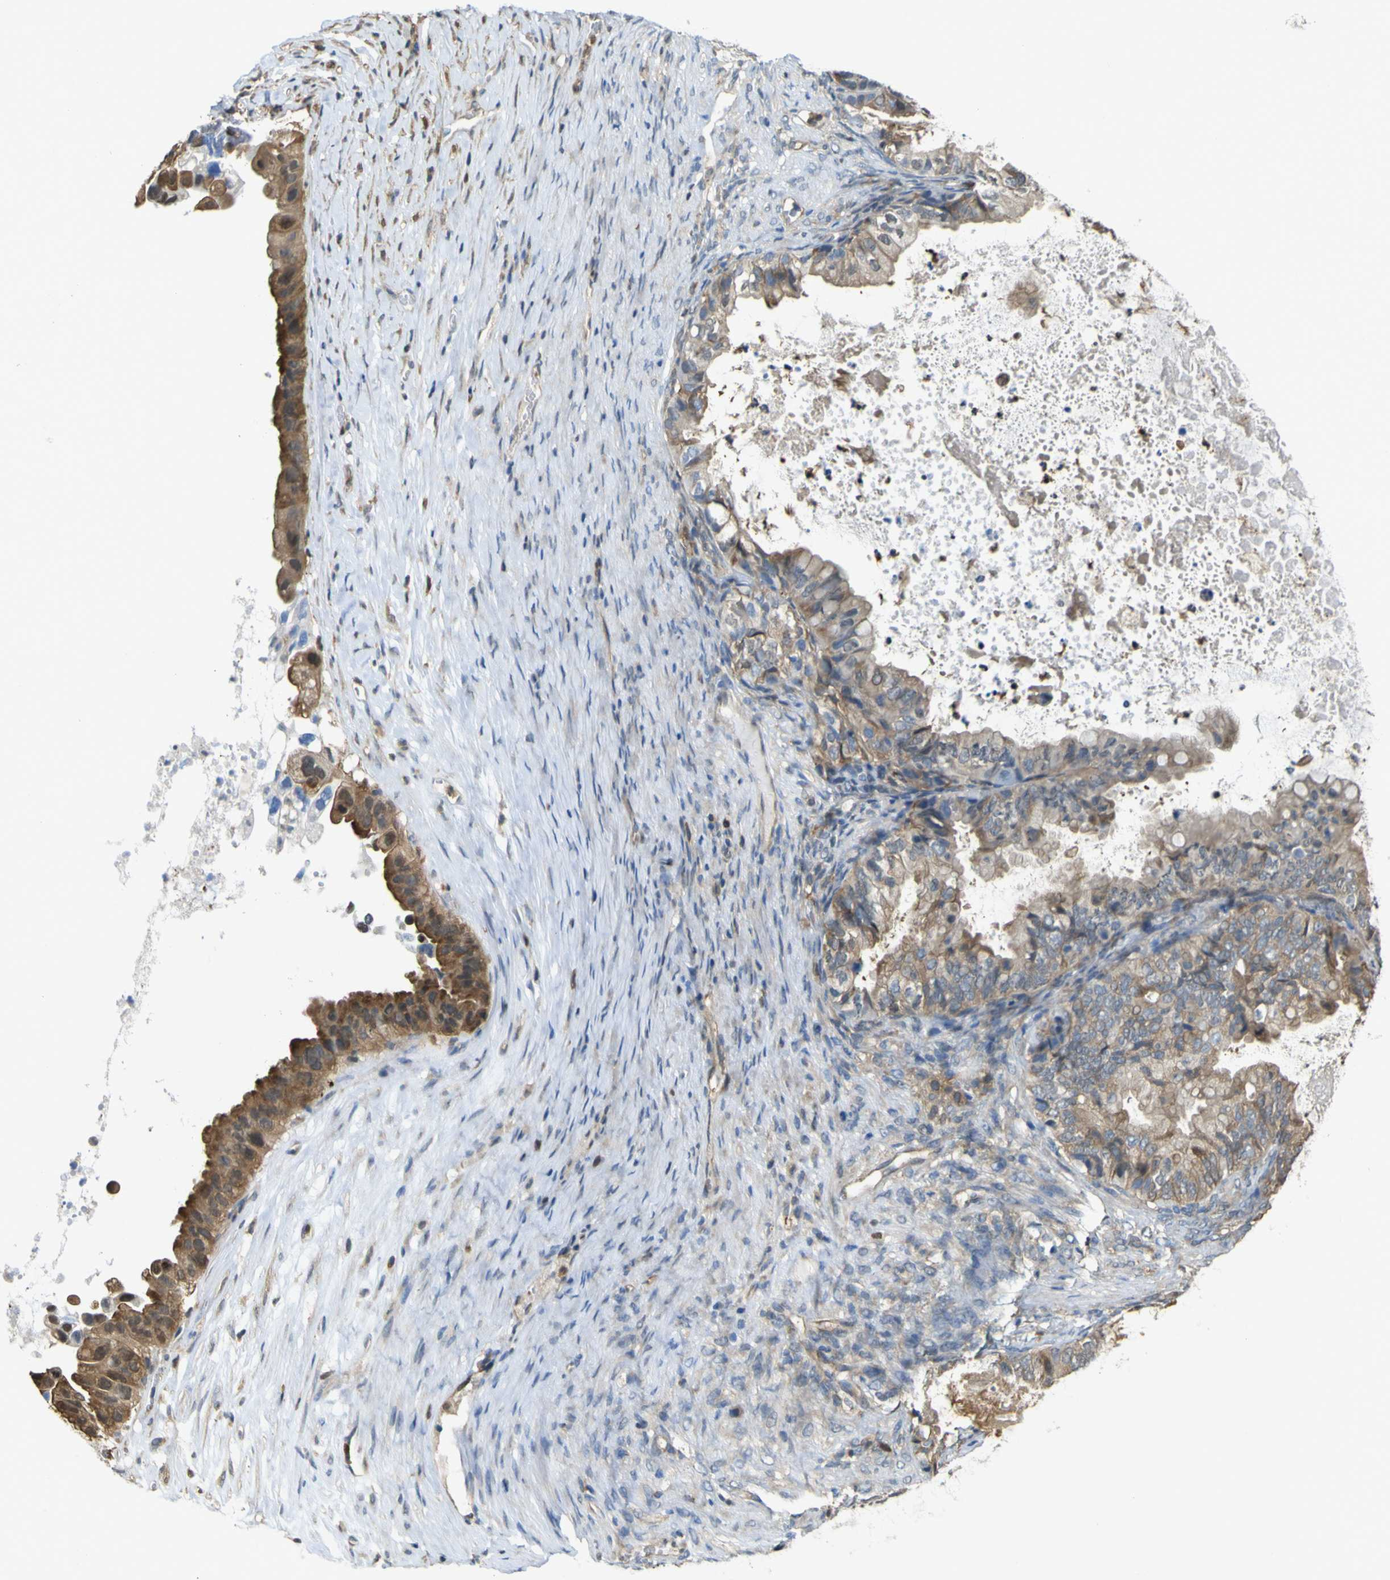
{"staining": {"intensity": "moderate", "quantity": ">75%", "location": "cytoplasmic/membranous"}, "tissue": "ovarian cancer", "cell_type": "Tumor cells", "image_type": "cancer", "snomed": [{"axis": "morphology", "description": "Cystadenocarcinoma, mucinous, NOS"}, {"axis": "topography", "description": "Ovary"}], "caption": "A photomicrograph showing moderate cytoplasmic/membranous staining in about >75% of tumor cells in ovarian cancer (mucinous cystadenocarcinoma), as visualized by brown immunohistochemical staining.", "gene": "ABHD3", "patient": {"sex": "female", "age": 80}}